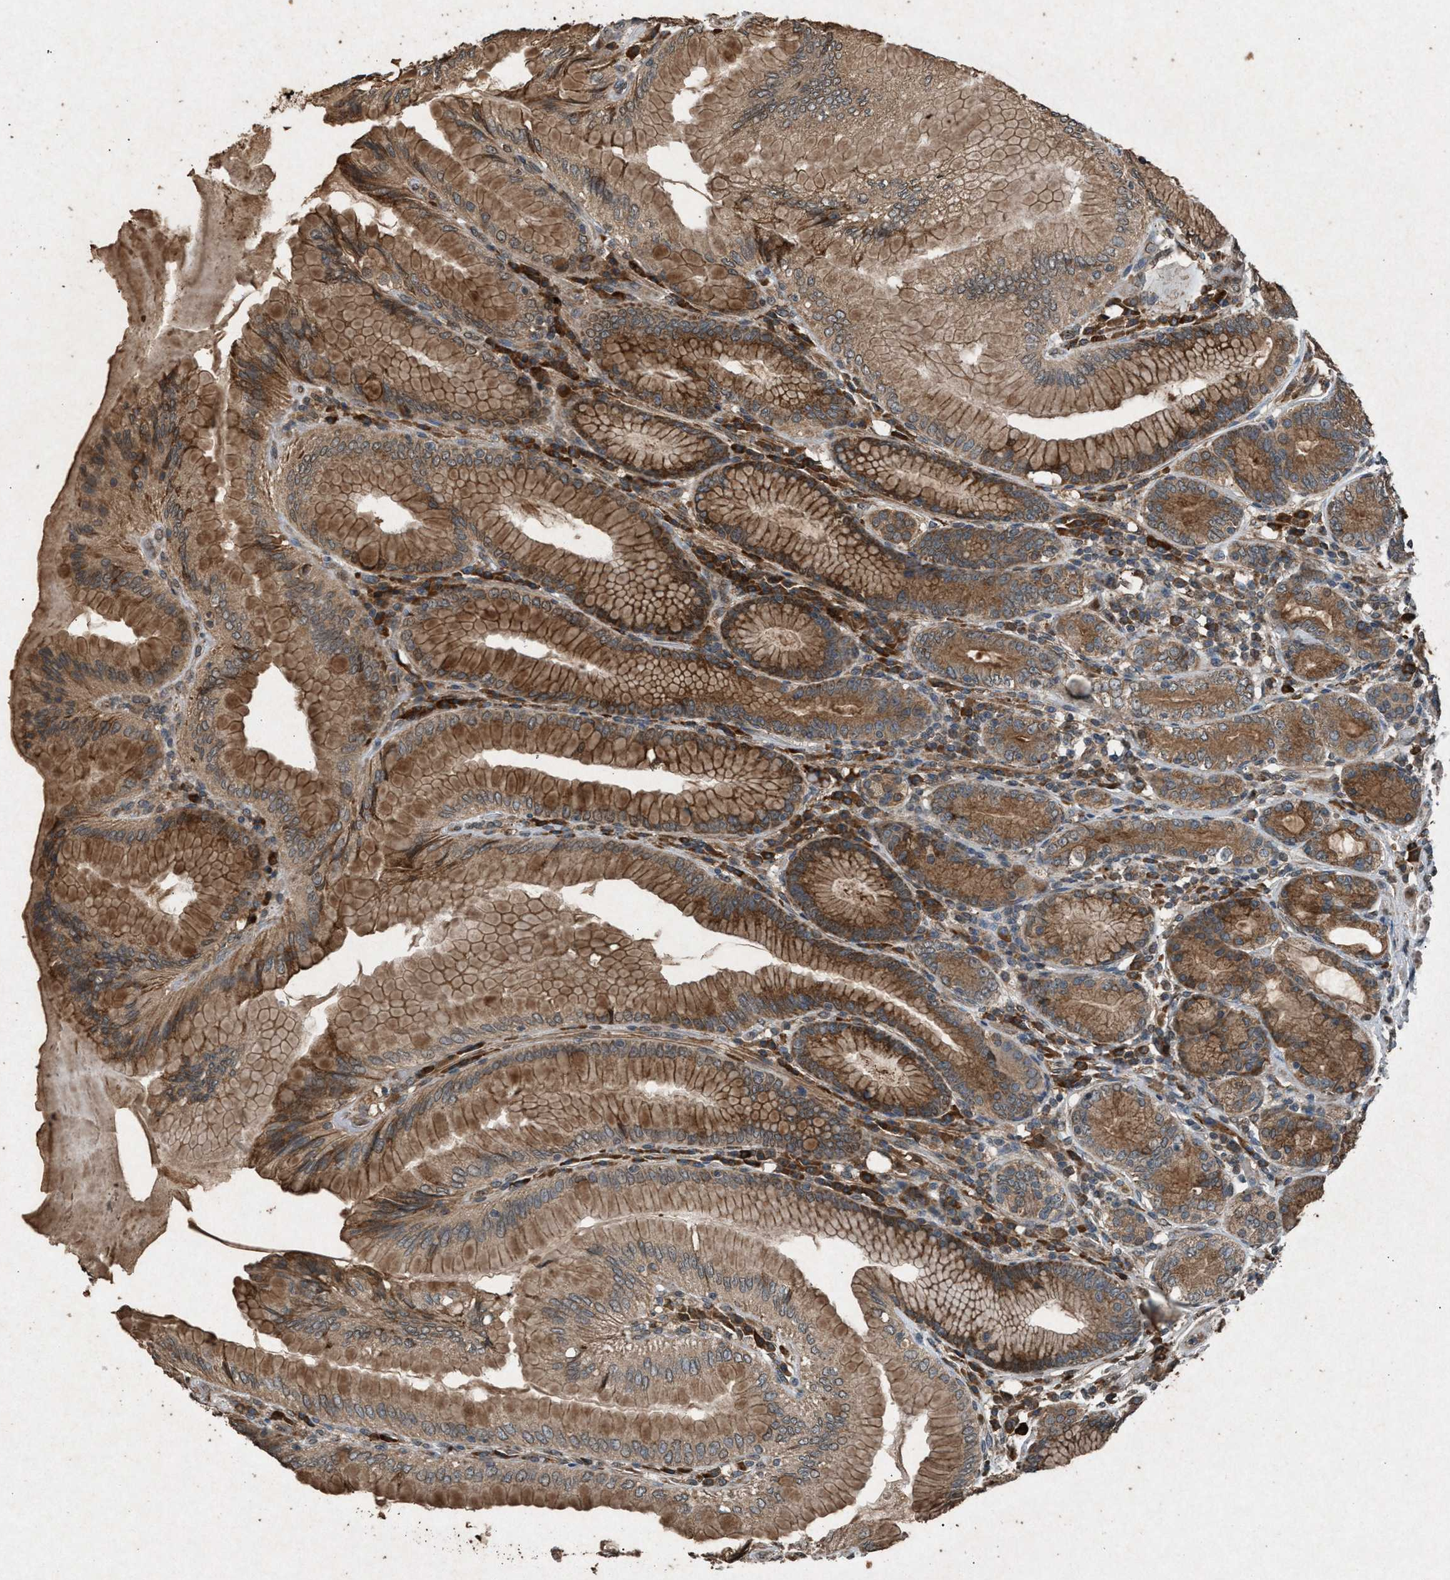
{"staining": {"intensity": "moderate", "quantity": ">75%", "location": "cytoplasmic/membranous"}, "tissue": "stomach", "cell_type": "Glandular cells", "image_type": "normal", "snomed": [{"axis": "morphology", "description": "Normal tissue, NOS"}, {"axis": "topography", "description": "Stomach, lower"}], "caption": "The photomicrograph shows a brown stain indicating the presence of a protein in the cytoplasmic/membranous of glandular cells in stomach.", "gene": "CALR", "patient": {"sex": "female", "age": 76}}